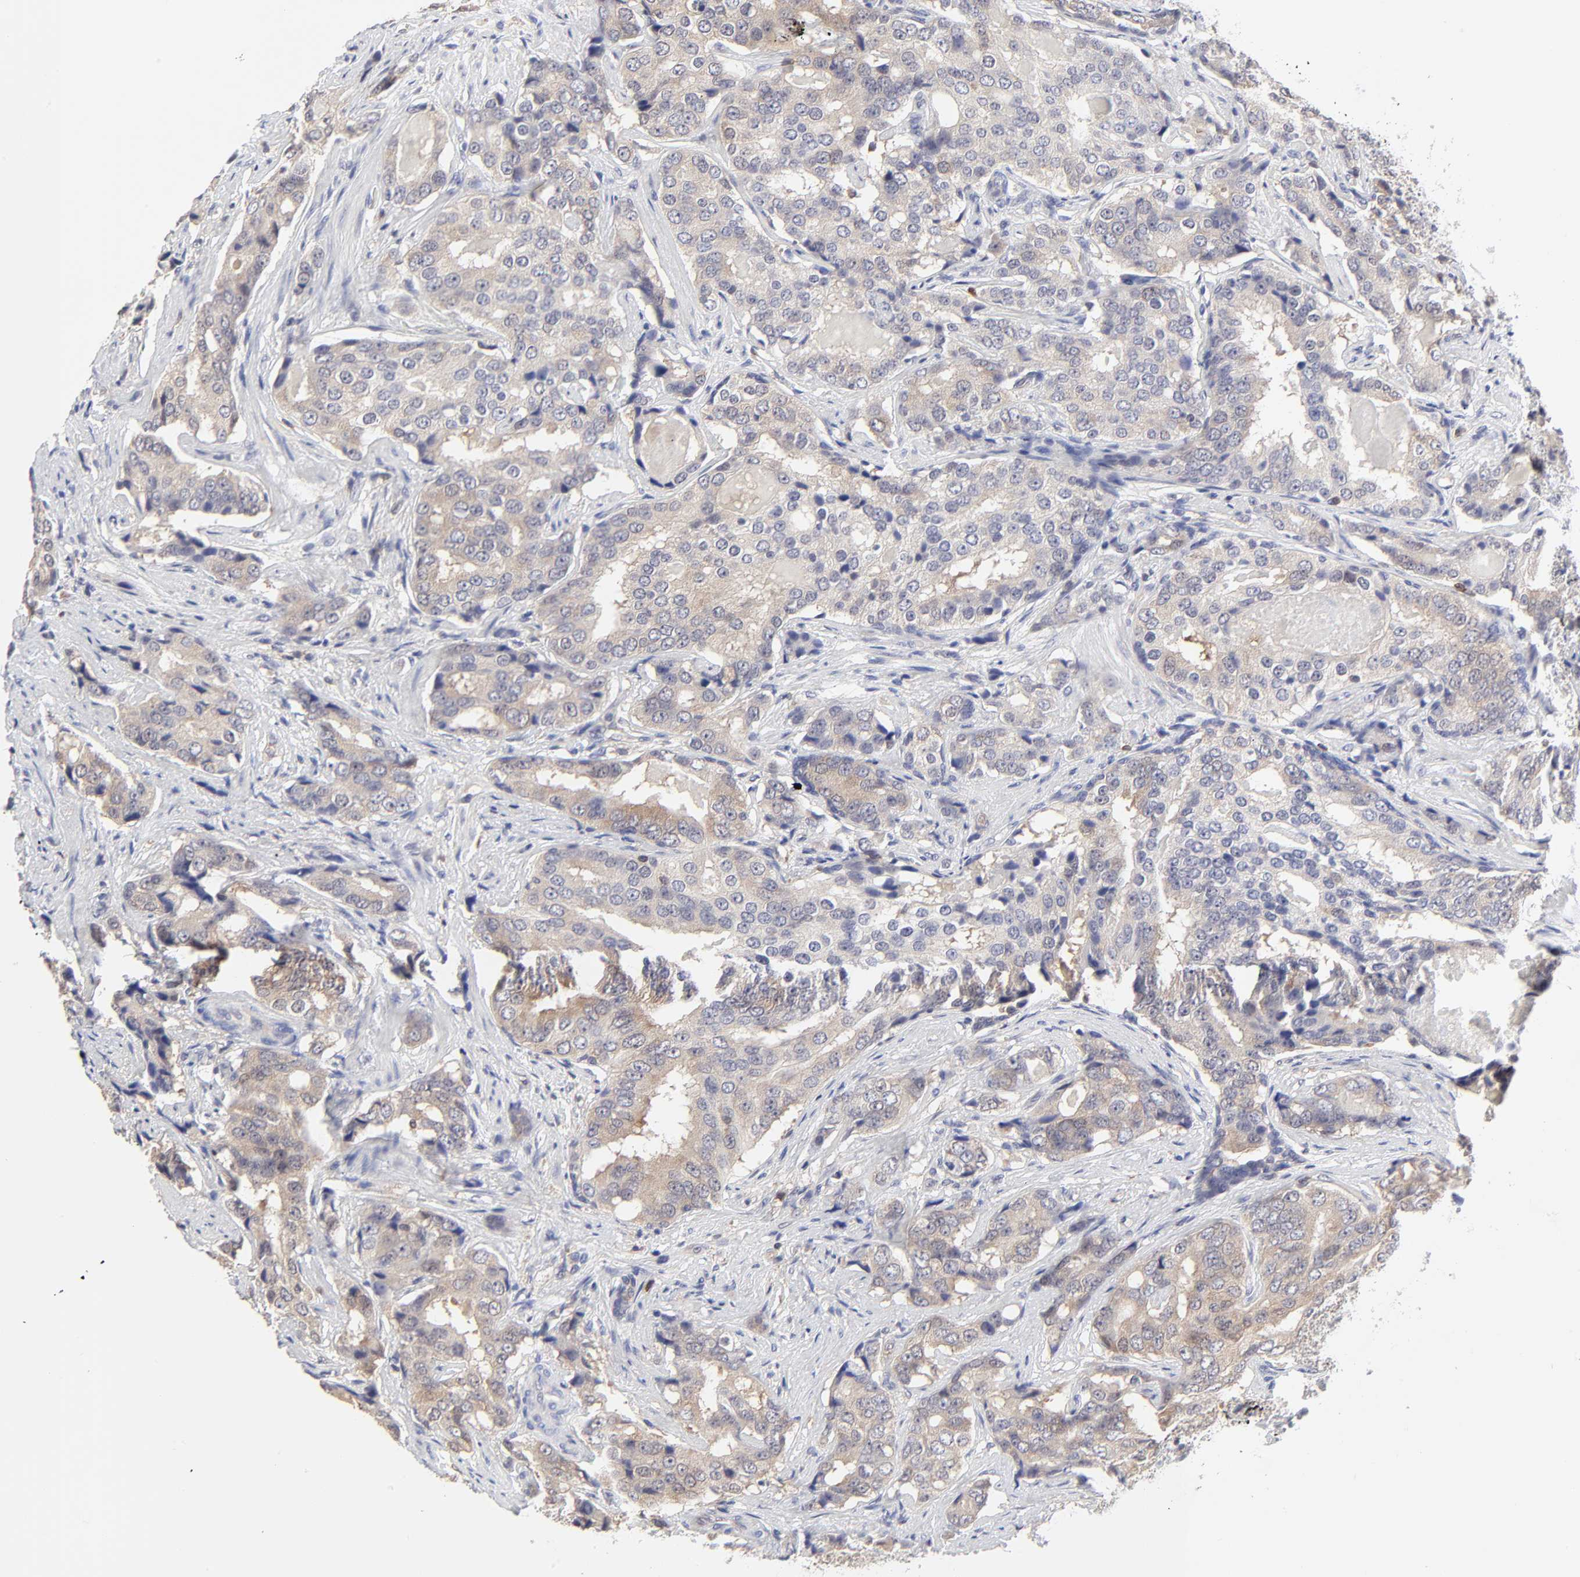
{"staining": {"intensity": "negative", "quantity": "none", "location": "none"}, "tissue": "prostate cancer", "cell_type": "Tumor cells", "image_type": "cancer", "snomed": [{"axis": "morphology", "description": "Adenocarcinoma, High grade"}, {"axis": "topography", "description": "Prostate"}], "caption": "The immunohistochemistry (IHC) micrograph has no significant positivity in tumor cells of adenocarcinoma (high-grade) (prostate) tissue.", "gene": "CASP3", "patient": {"sex": "male", "age": 58}}